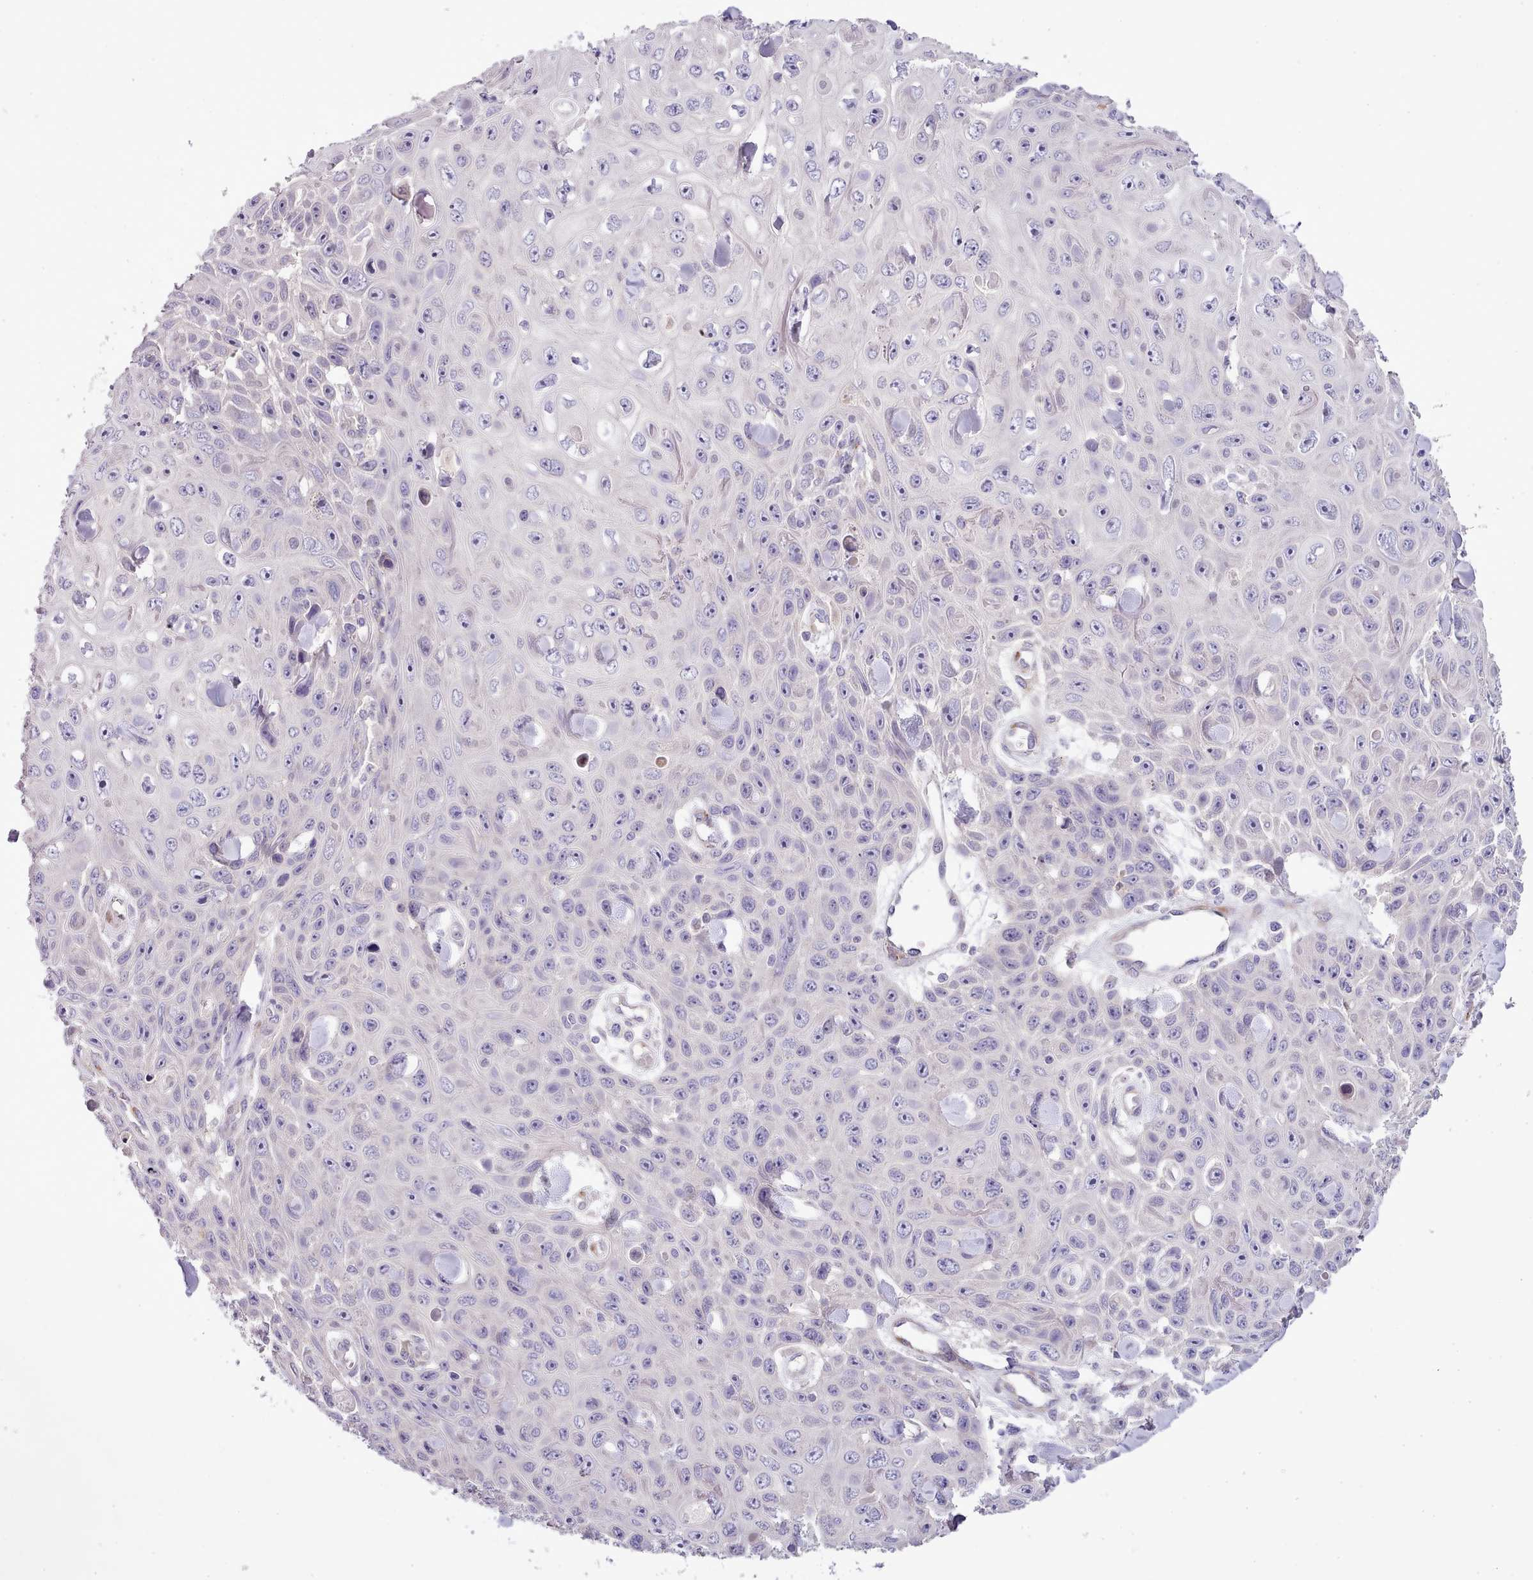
{"staining": {"intensity": "negative", "quantity": "none", "location": "none"}, "tissue": "skin cancer", "cell_type": "Tumor cells", "image_type": "cancer", "snomed": [{"axis": "morphology", "description": "Squamous cell carcinoma, NOS"}, {"axis": "topography", "description": "Skin"}], "caption": "The micrograph exhibits no significant staining in tumor cells of skin cancer (squamous cell carcinoma).", "gene": "SETX", "patient": {"sex": "male", "age": 82}}